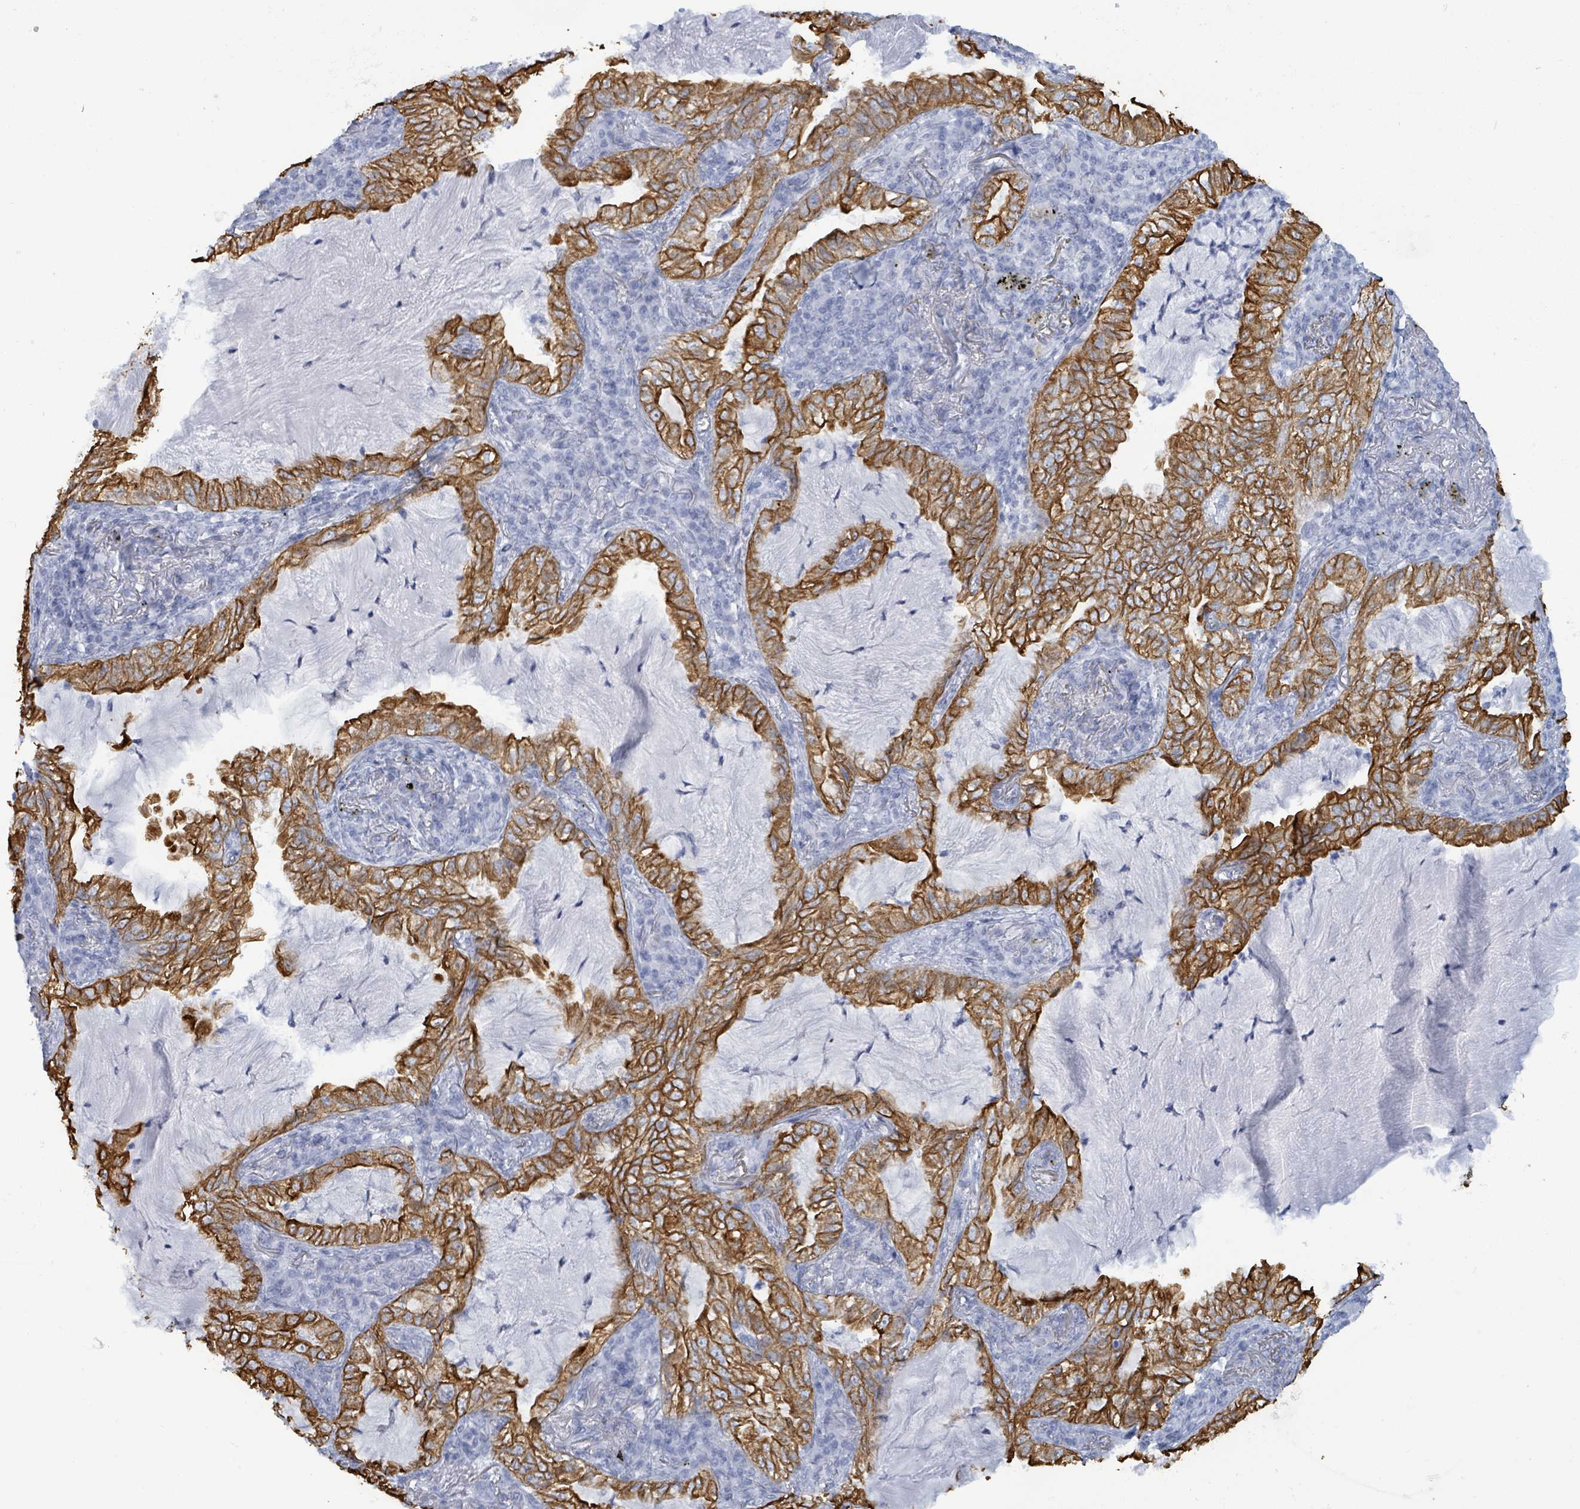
{"staining": {"intensity": "moderate", "quantity": ">75%", "location": "cytoplasmic/membranous"}, "tissue": "lung cancer", "cell_type": "Tumor cells", "image_type": "cancer", "snomed": [{"axis": "morphology", "description": "Adenocarcinoma, NOS"}, {"axis": "topography", "description": "Lung"}], "caption": "Immunohistochemistry (IHC) histopathology image of neoplastic tissue: human lung cancer stained using immunohistochemistry exhibits medium levels of moderate protein expression localized specifically in the cytoplasmic/membranous of tumor cells, appearing as a cytoplasmic/membranous brown color.", "gene": "KRT8", "patient": {"sex": "female", "age": 73}}